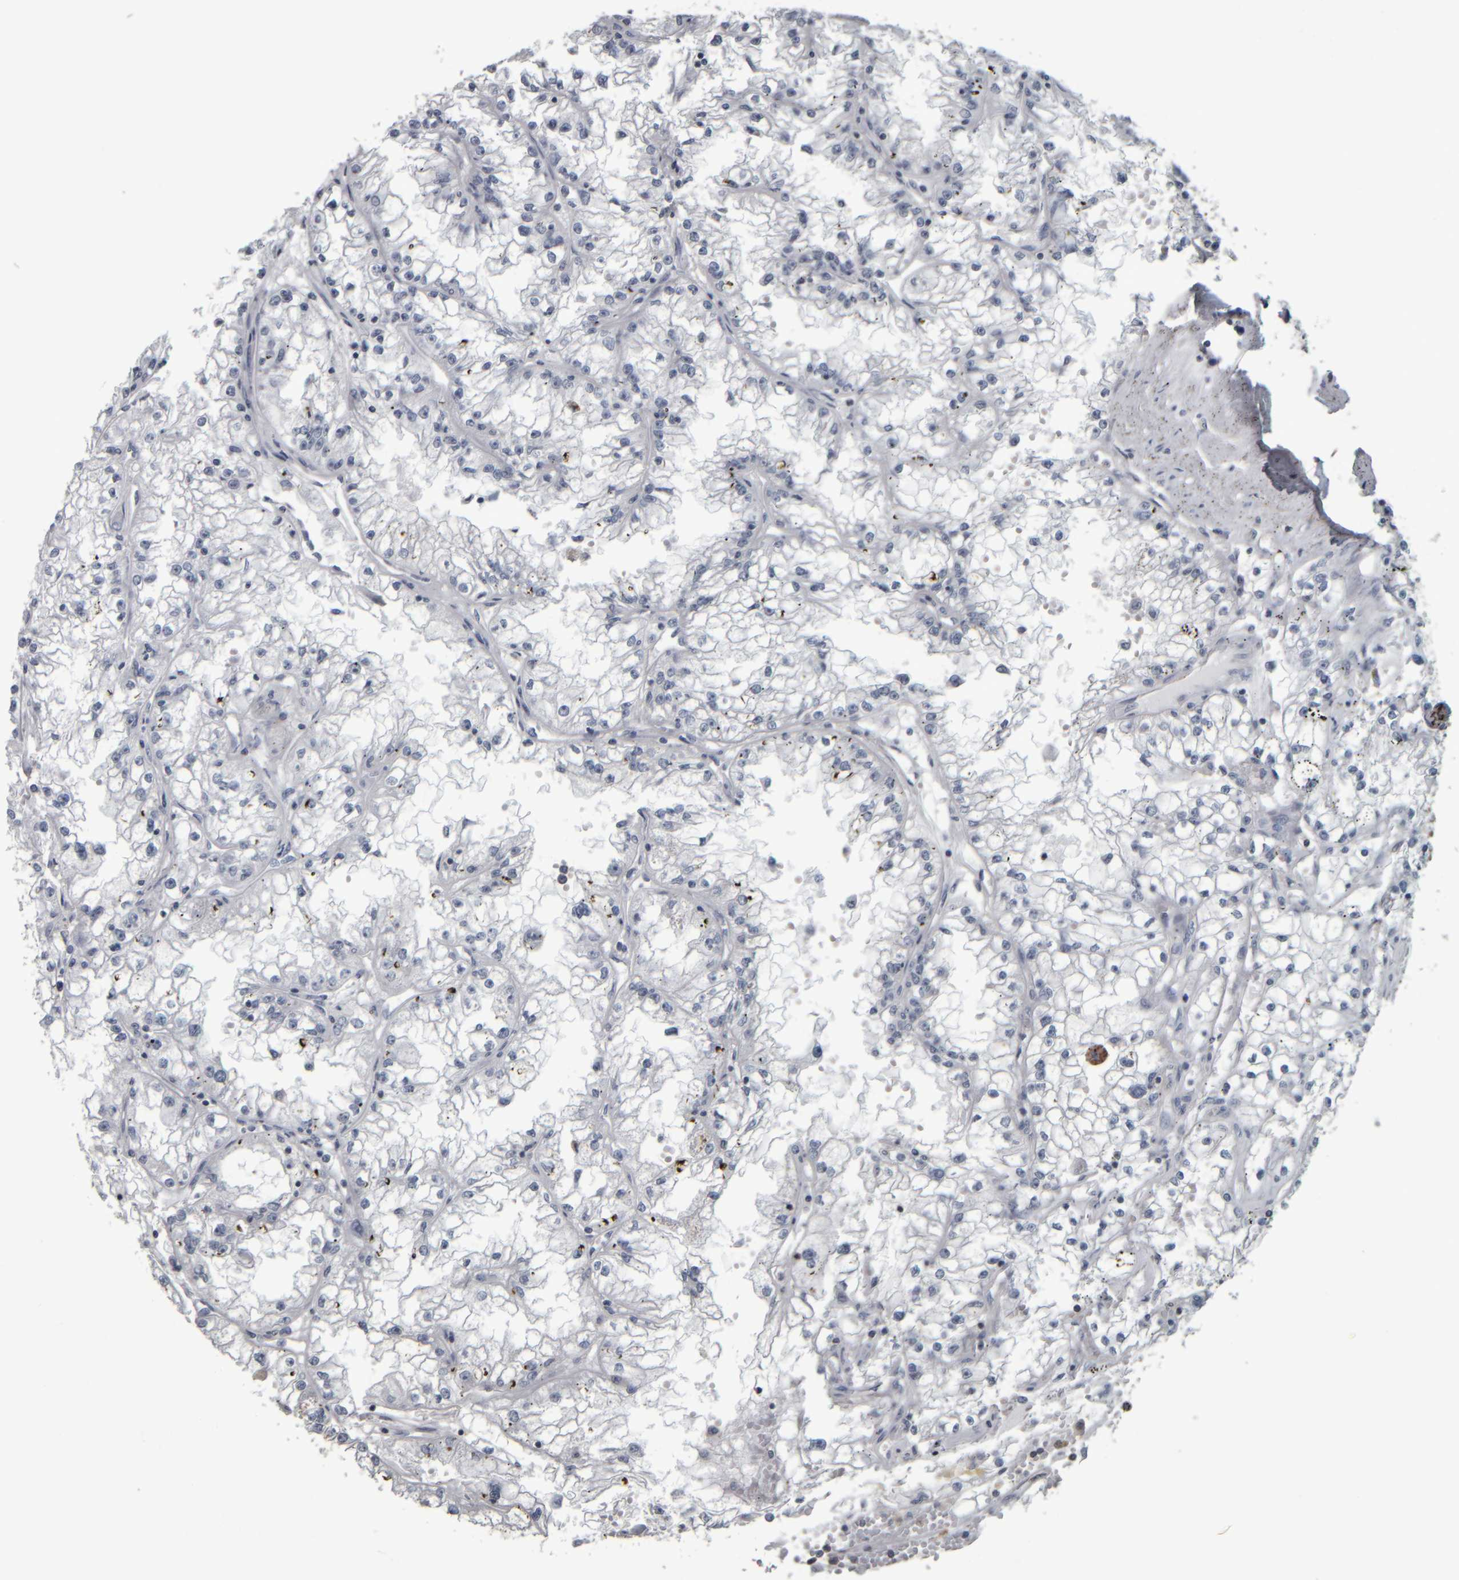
{"staining": {"intensity": "negative", "quantity": "none", "location": "none"}, "tissue": "renal cancer", "cell_type": "Tumor cells", "image_type": "cancer", "snomed": [{"axis": "morphology", "description": "Adenocarcinoma, NOS"}, {"axis": "topography", "description": "Kidney"}], "caption": "An IHC photomicrograph of renal adenocarcinoma is shown. There is no staining in tumor cells of renal adenocarcinoma.", "gene": "CAVIN4", "patient": {"sex": "male", "age": 56}}